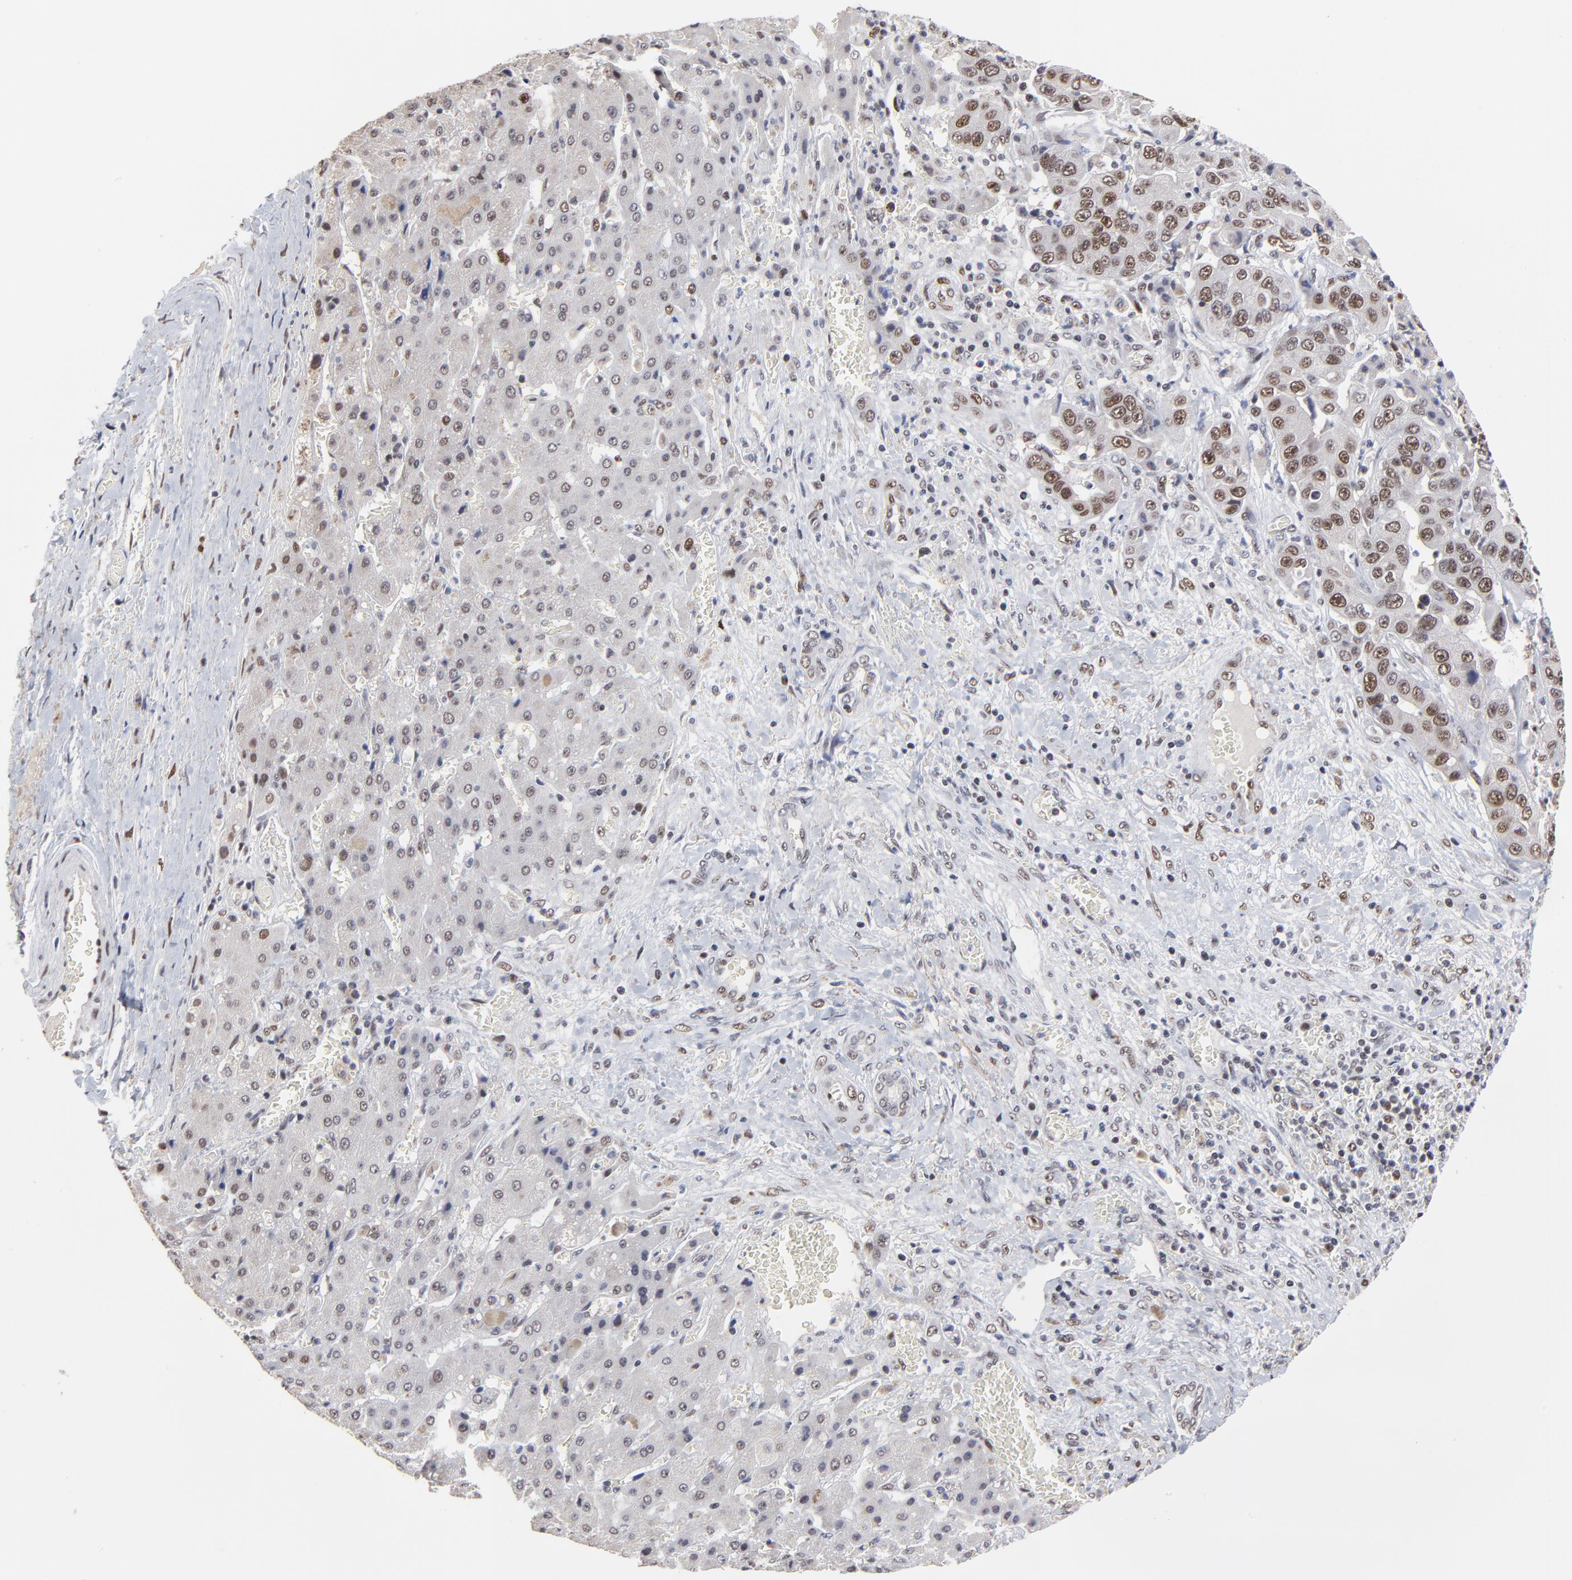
{"staining": {"intensity": "moderate", "quantity": ">75%", "location": "nuclear"}, "tissue": "liver cancer", "cell_type": "Tumor cells", "image_type": "cancer", "snomed": [{"axis": "morphology", "description": "Cholangiocarcinoma"}, {"axis": "topography", "description": "Liver"}], "caption": "A brown stain shows moderate nuclear expression of a protein in liver cancer tumor cells.", "gene": "OGFOD1", "patient": {"sex": "female", "age": 52}}